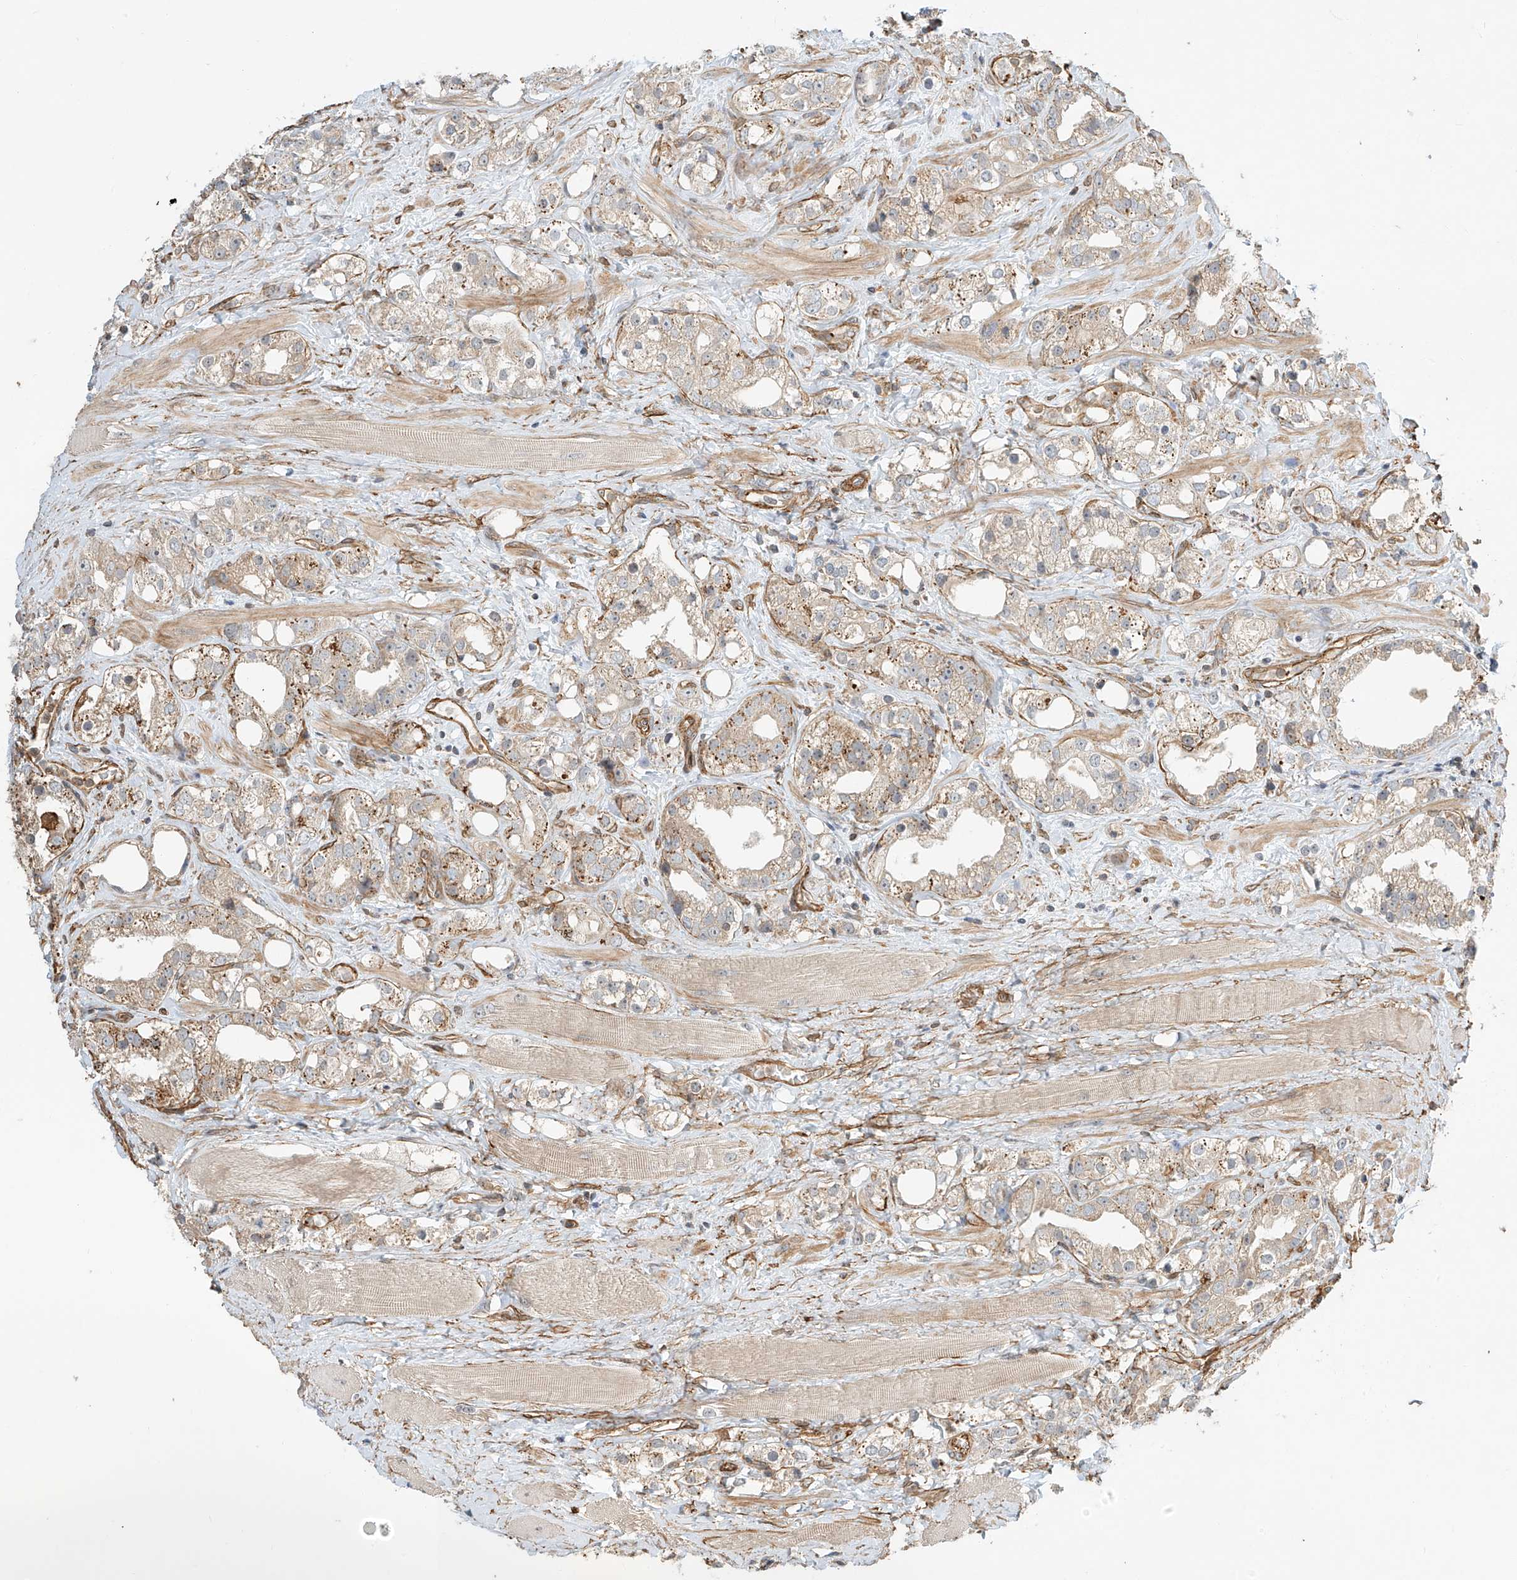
{"staining": {"intensity": "weak", "quantity": "25%-75%", "location": "cytoplasmic/membranous"}, "tissue": "prostate cancer", "cell_type": "Tumor cells", "image_type": "cancer", "snomed": [{"axis": "morphology", "description": "Adenocarcinoma, NOS"}, {"axis": "topography", "description": "Prostate"}], "caption": "Approximately 25%-75% of tumor cells in prostate cancer demonstrate weak cytoplasmic/membranous protein expression as visualized by brown immunohistochemical staining.", "gene": "CSMD3", "patient": {"sex": "male", "age": 79}}